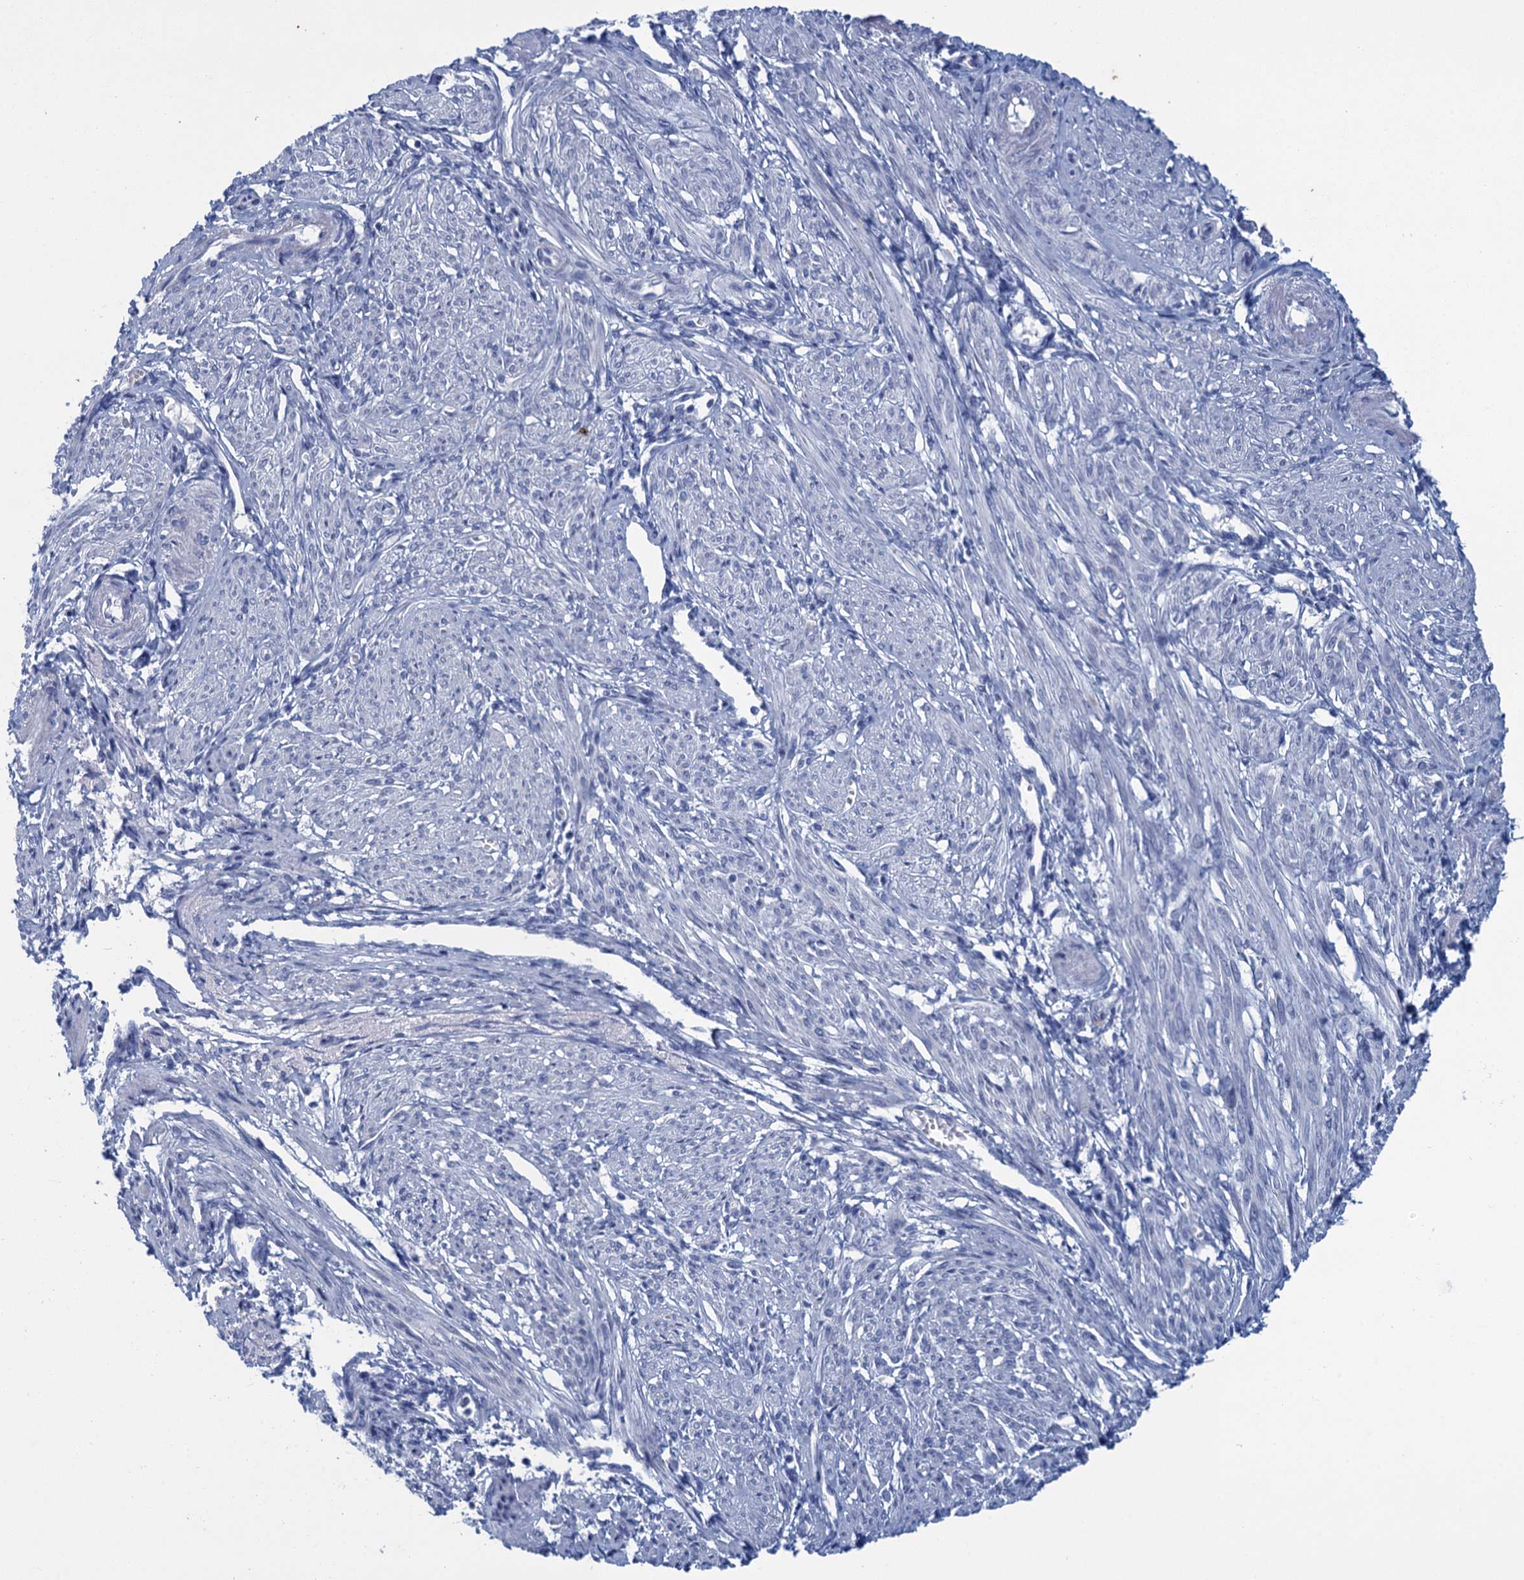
{"staining": {"intensity": "negative", "quantity": "none", "location": "none"}, "tissue": "smooth muscle", "cell_type": "Smooth muscle cells", "image_type": "normal", "snomed": [{"axis": "morphology", "description": "Normal tissue, NOS"}, {"axis": "topography", "description": "Smooth muscle"}], "caption": "Smooth muscle stained for a protein using IHC displays no positivity smooth muscle cells.", "gene": "SCEL", "patient": {"sex": "female", "age": 39}}